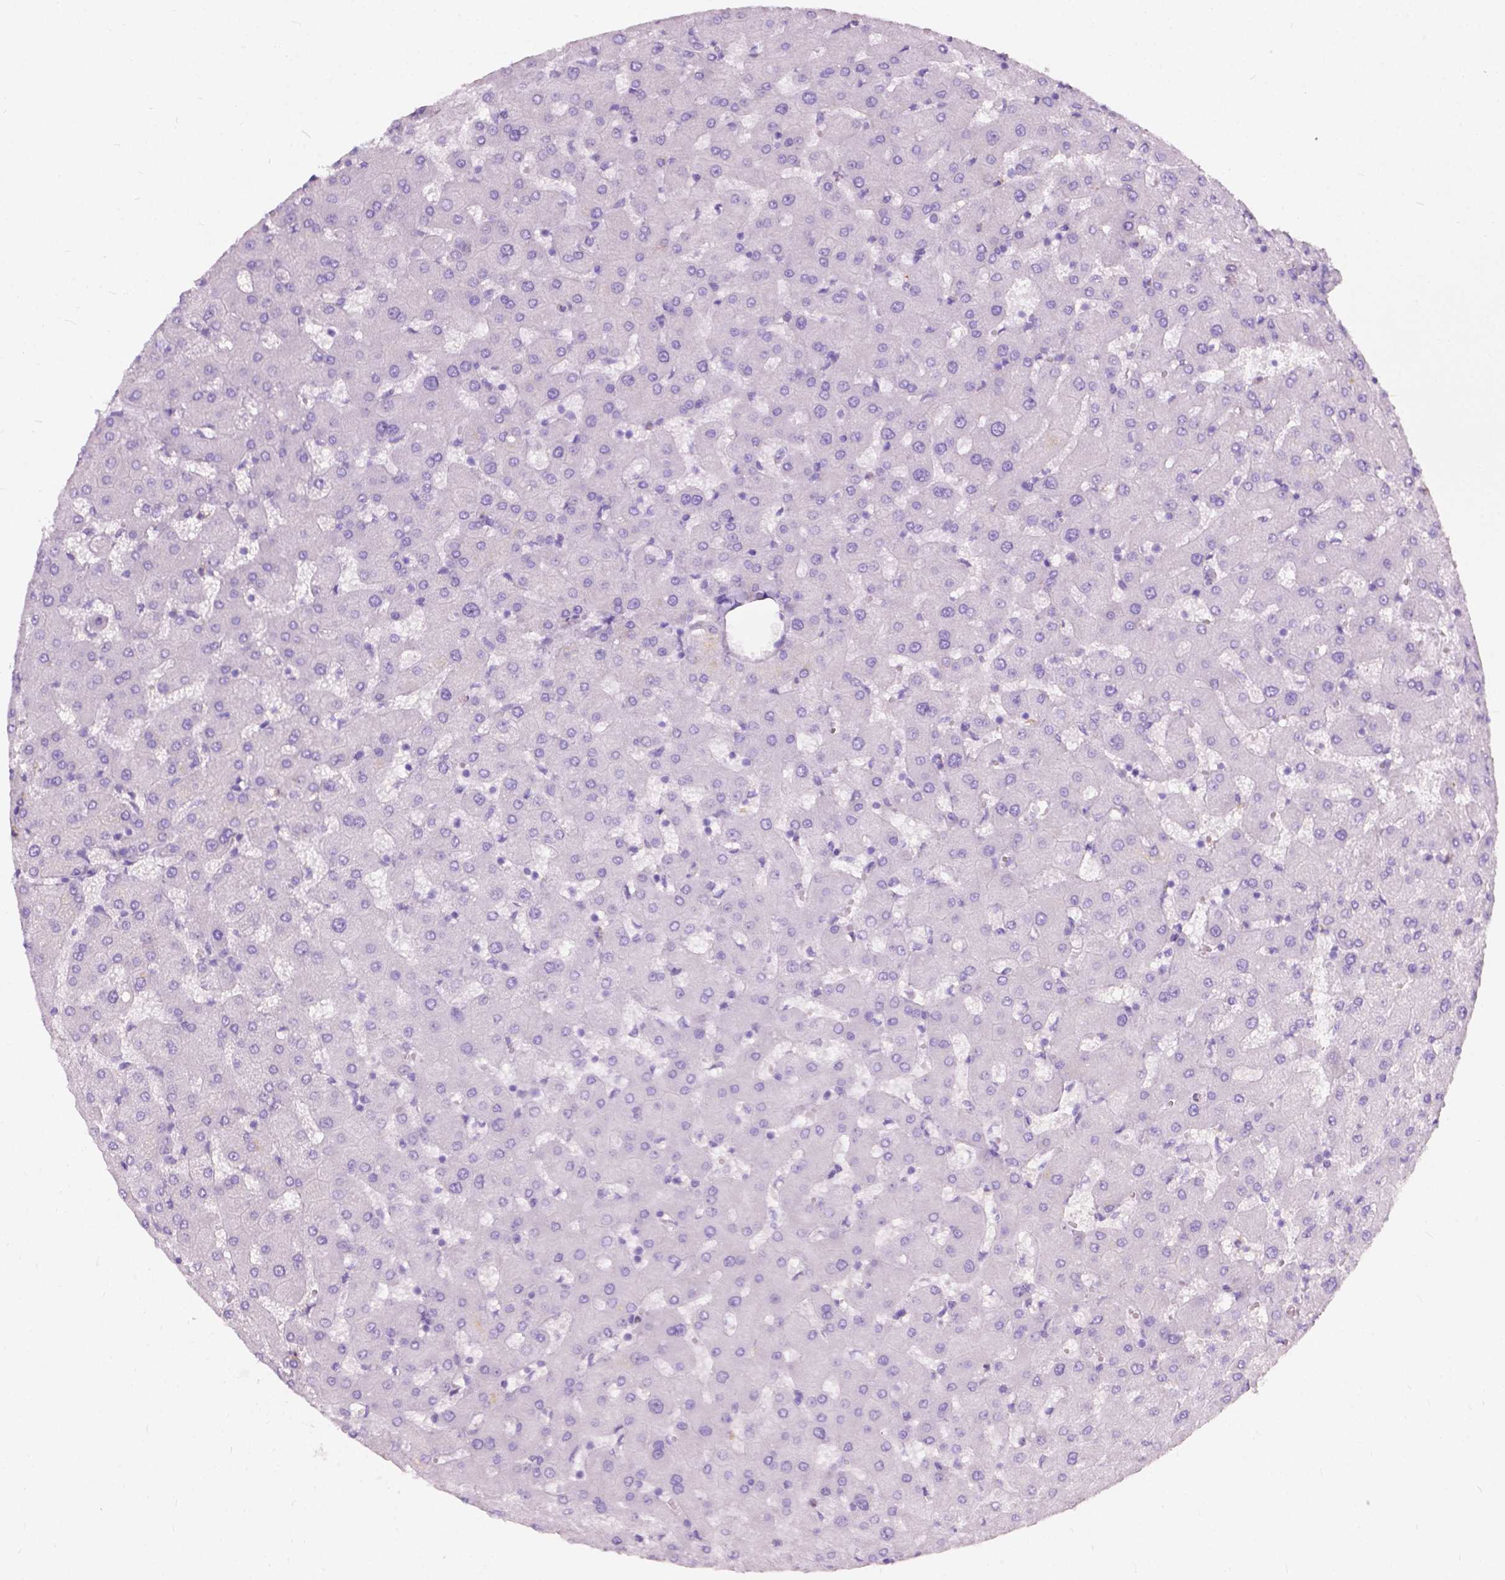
{"staining": {"intensity": "negative", "quantity": "none", "location": "none"}, "tissue": "liver", "cell_type": "Cholangiocytes", "image_type": "normal", "snomed": [{"axis": "morphology", "description": "Normal tissue, NOS"}, {"axis": "topography", "description": "Liver"}], "caption": "Immunohistochemistry (IHC) of benign liver shows no staining in cholangiocytes. The staining was performed using DAB (3,3'-diaminobenzidine) to visualize the protein expression in brown, while the nuclei were stained in blue with hematoxylin (Magnification: 20x).", "gene": "GNAO1", "patient": {"sex": "female", "age": 63}}